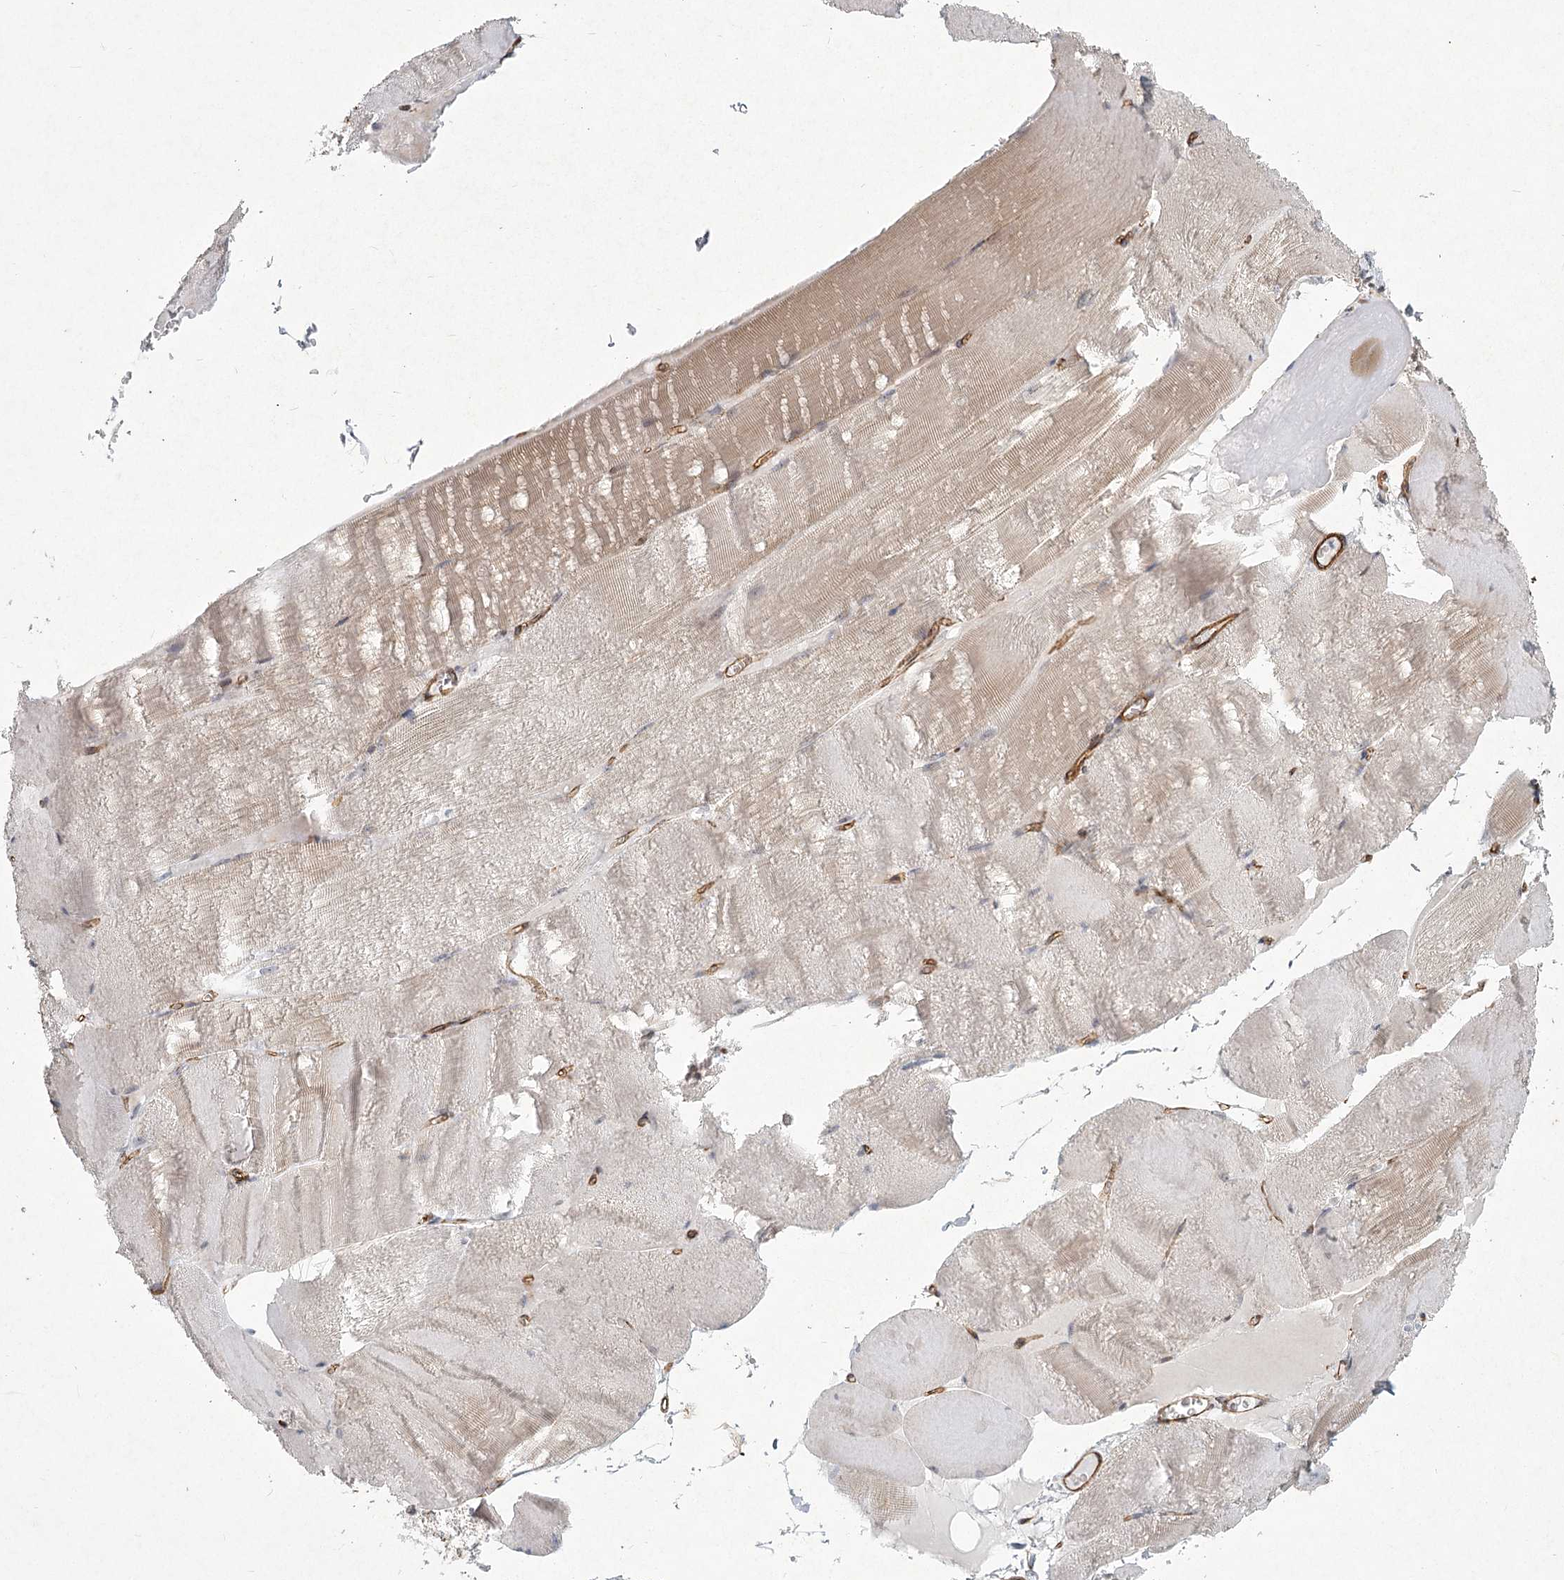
{"staining": {"intensity": "weak", "quantity": "25%-75%", "location": "cytoplasmic/membranous"}, "tissue": "skeletal muscle", "cell_type": "Myocytes", "image_type": "normal", "snomed": [{"axis": "morphology", "description": "Normal tissue, NOS"}, {"axis": "morphology", "description": "Basal cell carcinoma"}, {"axis": "topography", "description": "Skeletal muscle"}], "caption": "Weak cytoplasmic/membranous protein expression is present in about 25%-75% of myocytes in skeletal muscle. The staining is performed using DAB brown chromogen to label protein expression. The nuclei are counter-stained blue using hematoxylin.", "gene": "MEPE", "patient": {"sex": "female", "age": 64}}